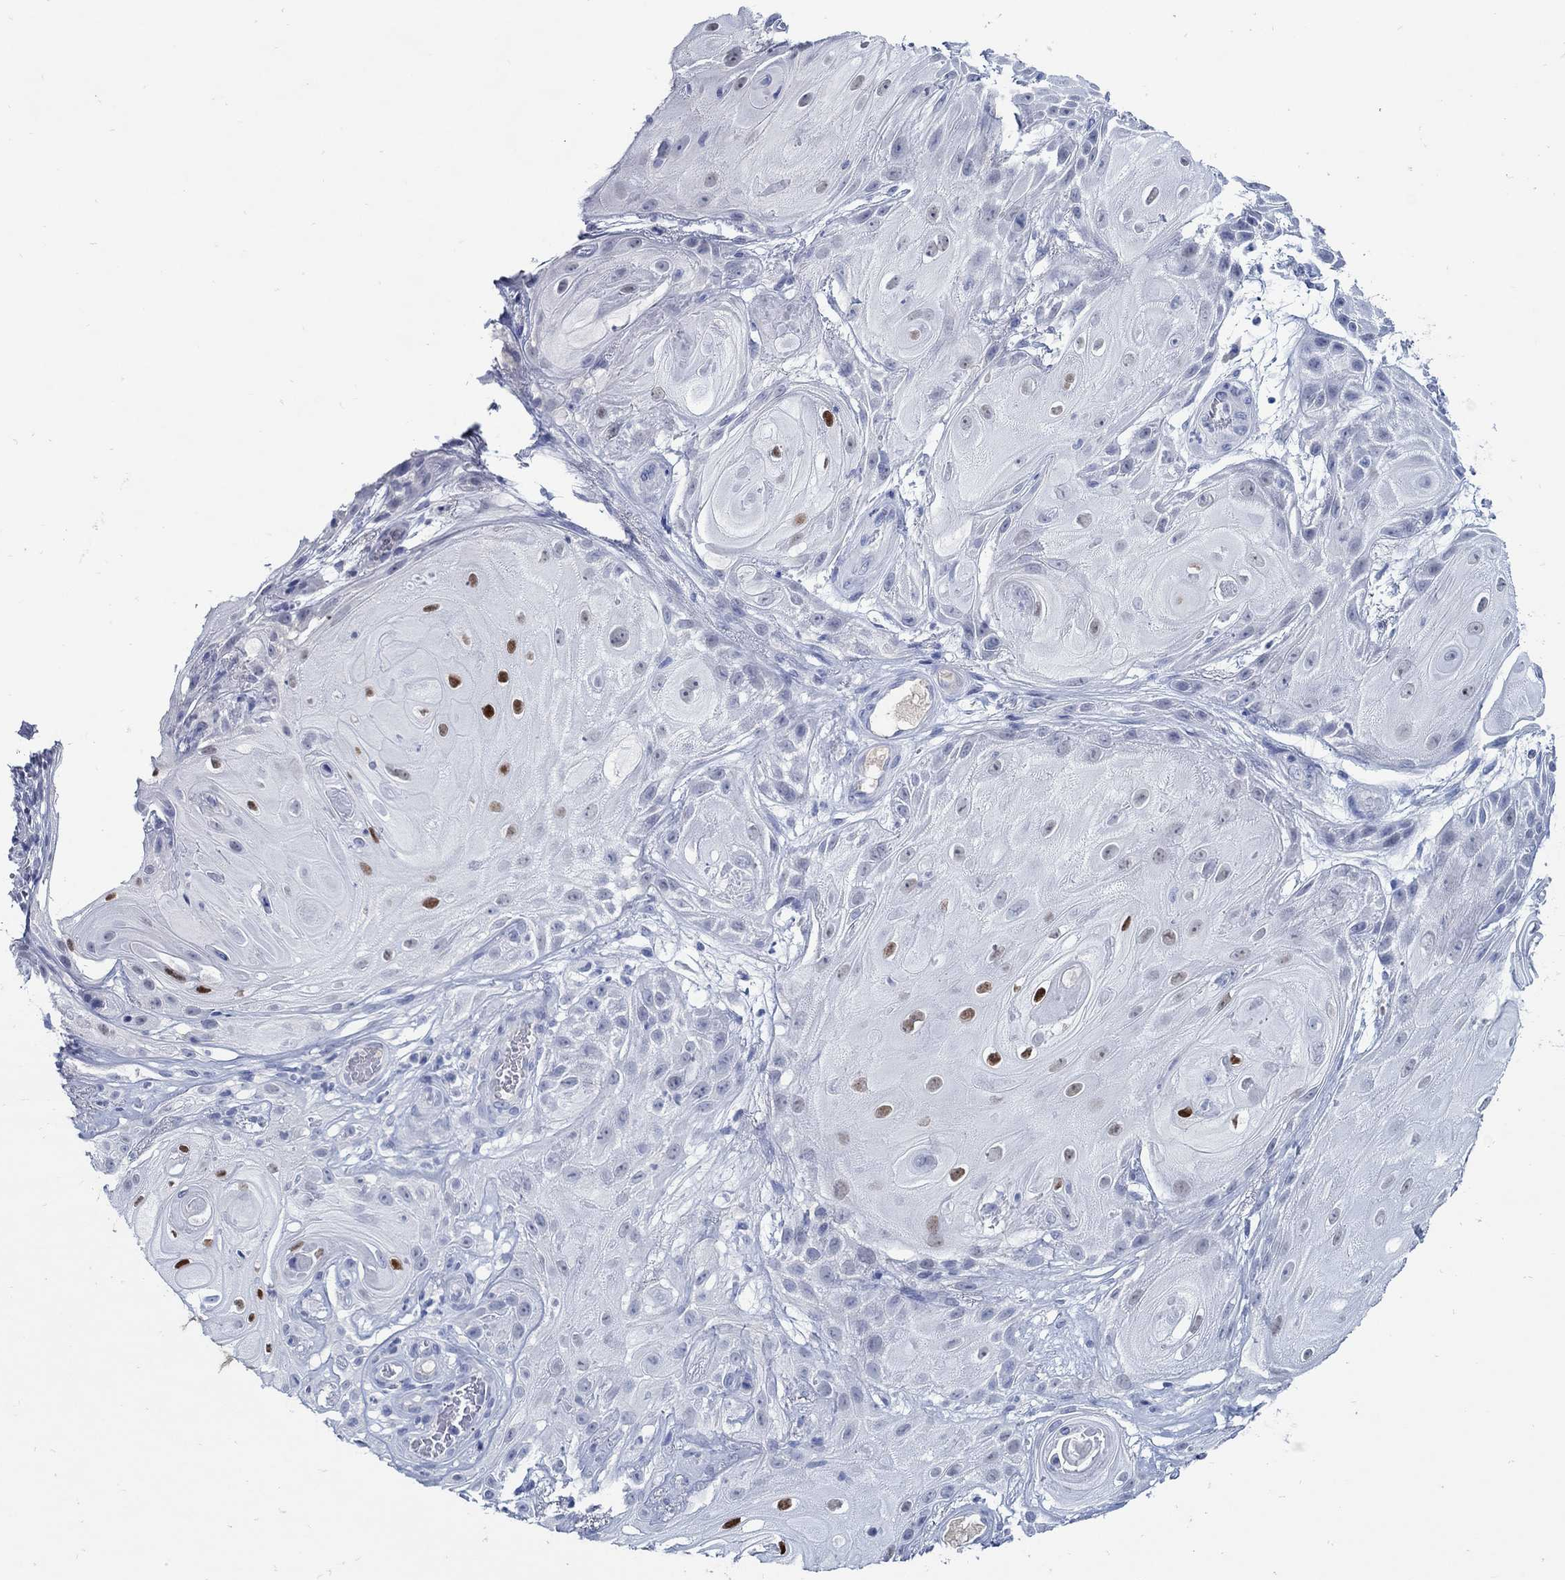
{"staining": {"intensity": "strong", "quantity": "<25%", "location": "nuclear"}, "tissue": "skin cancer", "cell_type": "Tumor cells", "image_type": "cancer", "snomed": [{"axis": "morphology", "description": "Squamous cell carcinoma, NOS"}, {"axis": "topography", "description": "Skin"}], "caption": "Skin squamous cell carcinoma was stained to show a protein in brown. There is medium levels of strong nuclear staining in about <25% of tumor cells.", "gene": "PAX9", "patient": {"sex": "male", "age": 62}}